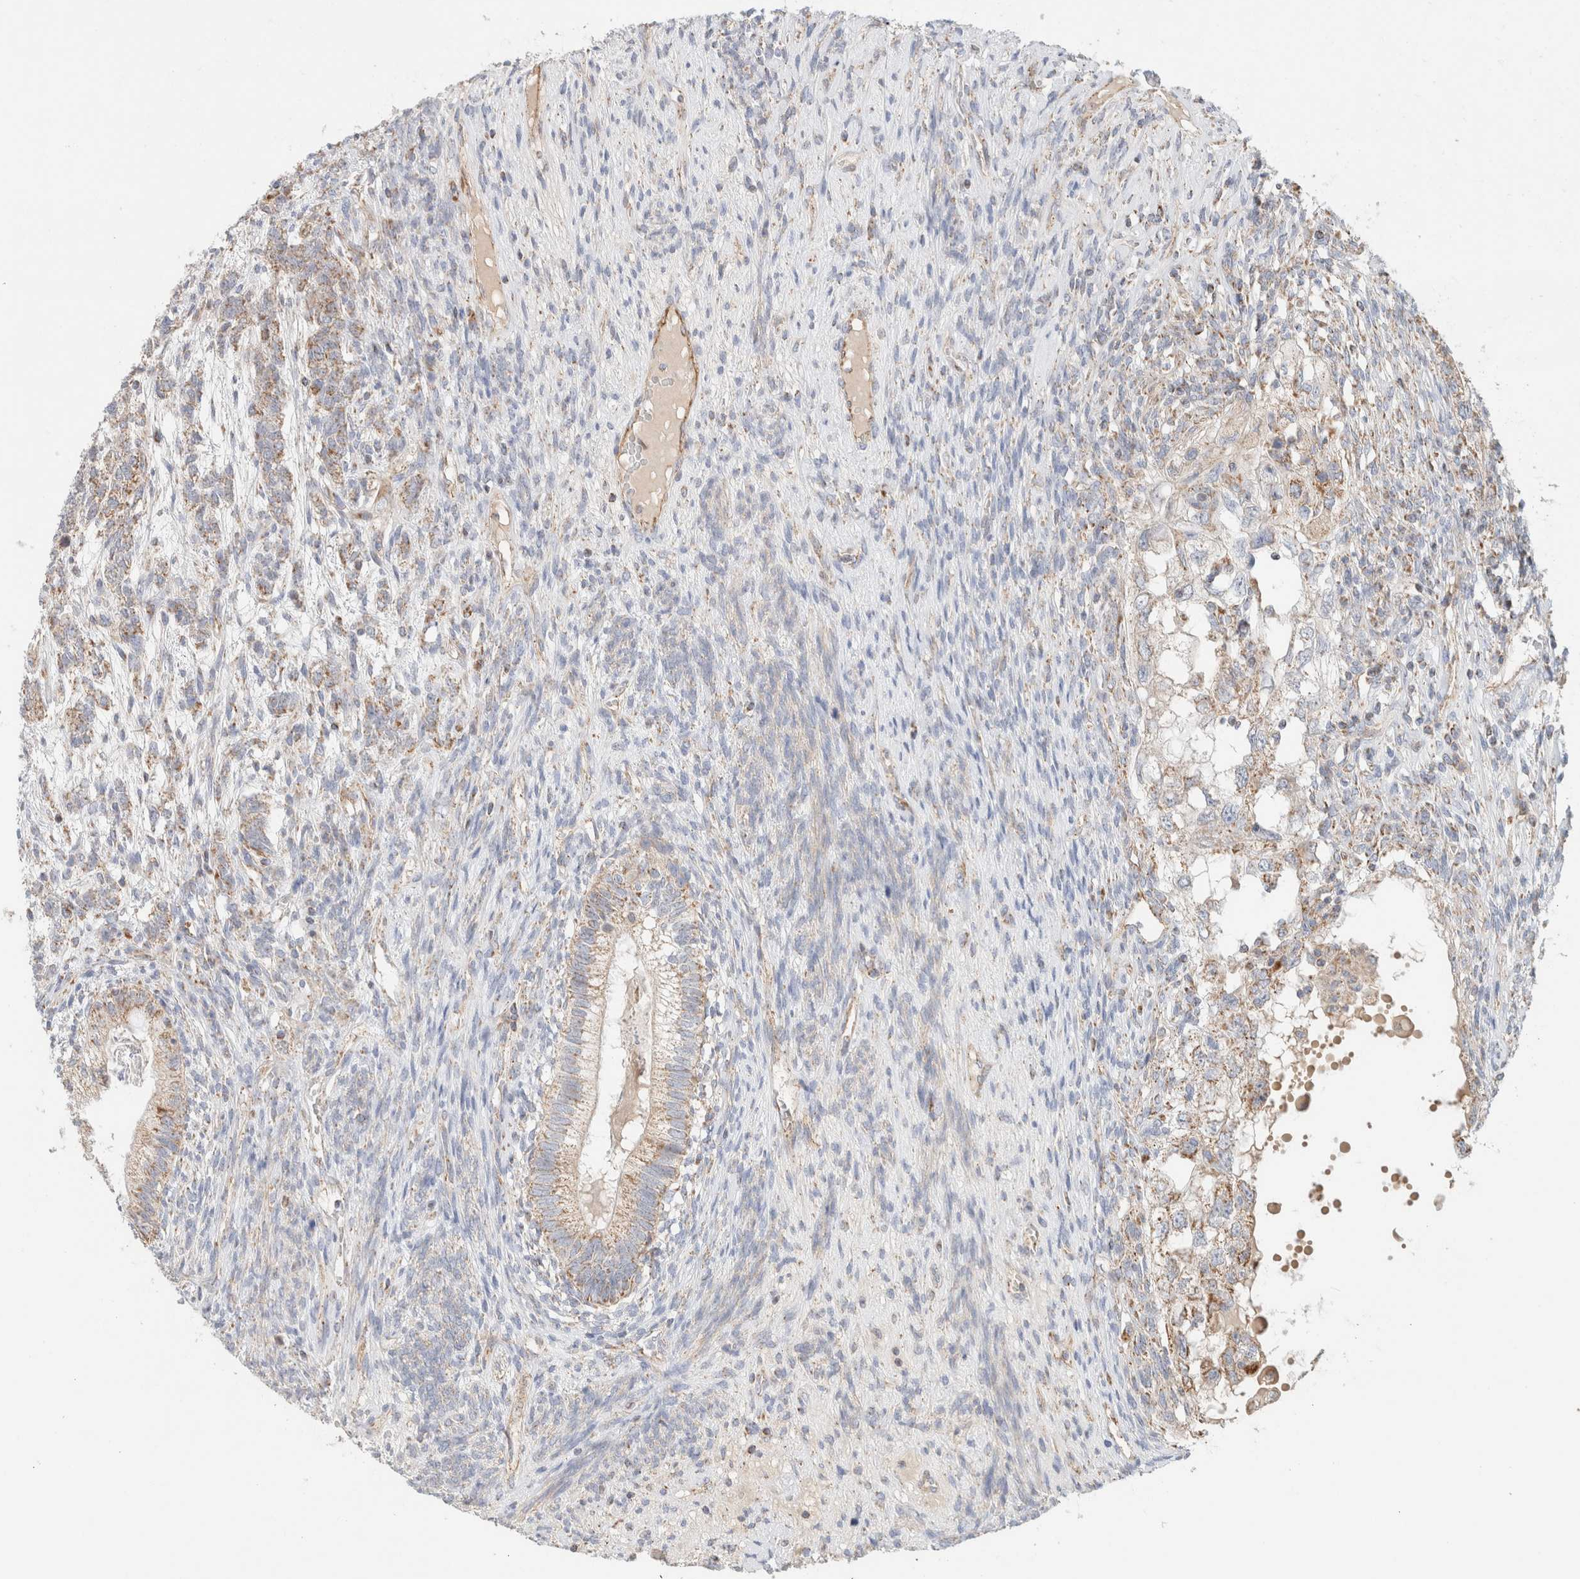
{"staining": {"intensity": "weak", "quantity": ">75%", "location": "cytoplasmic/membranous"}, "tissue": "testis cancer", "cell_type": "Tumor cells", "image_type": "cancer", "snomed": [{"axis": "morphology", "description": "Seminoma, NOS"}, {"axis": "topography", "description": "Testis"}], "caption": "DAB (3,3'-diaminobenzidine) immunohistochemical staining of human testis cancer (seminoma) shows weak cytoplasmic/membranous protein staining in approximately >75% of tumor cells. The staining was performed using DAB to visualize the protein expression in brown, while the nuclei were stained in blue with hematoxylin (Magnification: 20x).", "gene": "MRM3", "patient": {"sex": "male", "age": 28}}